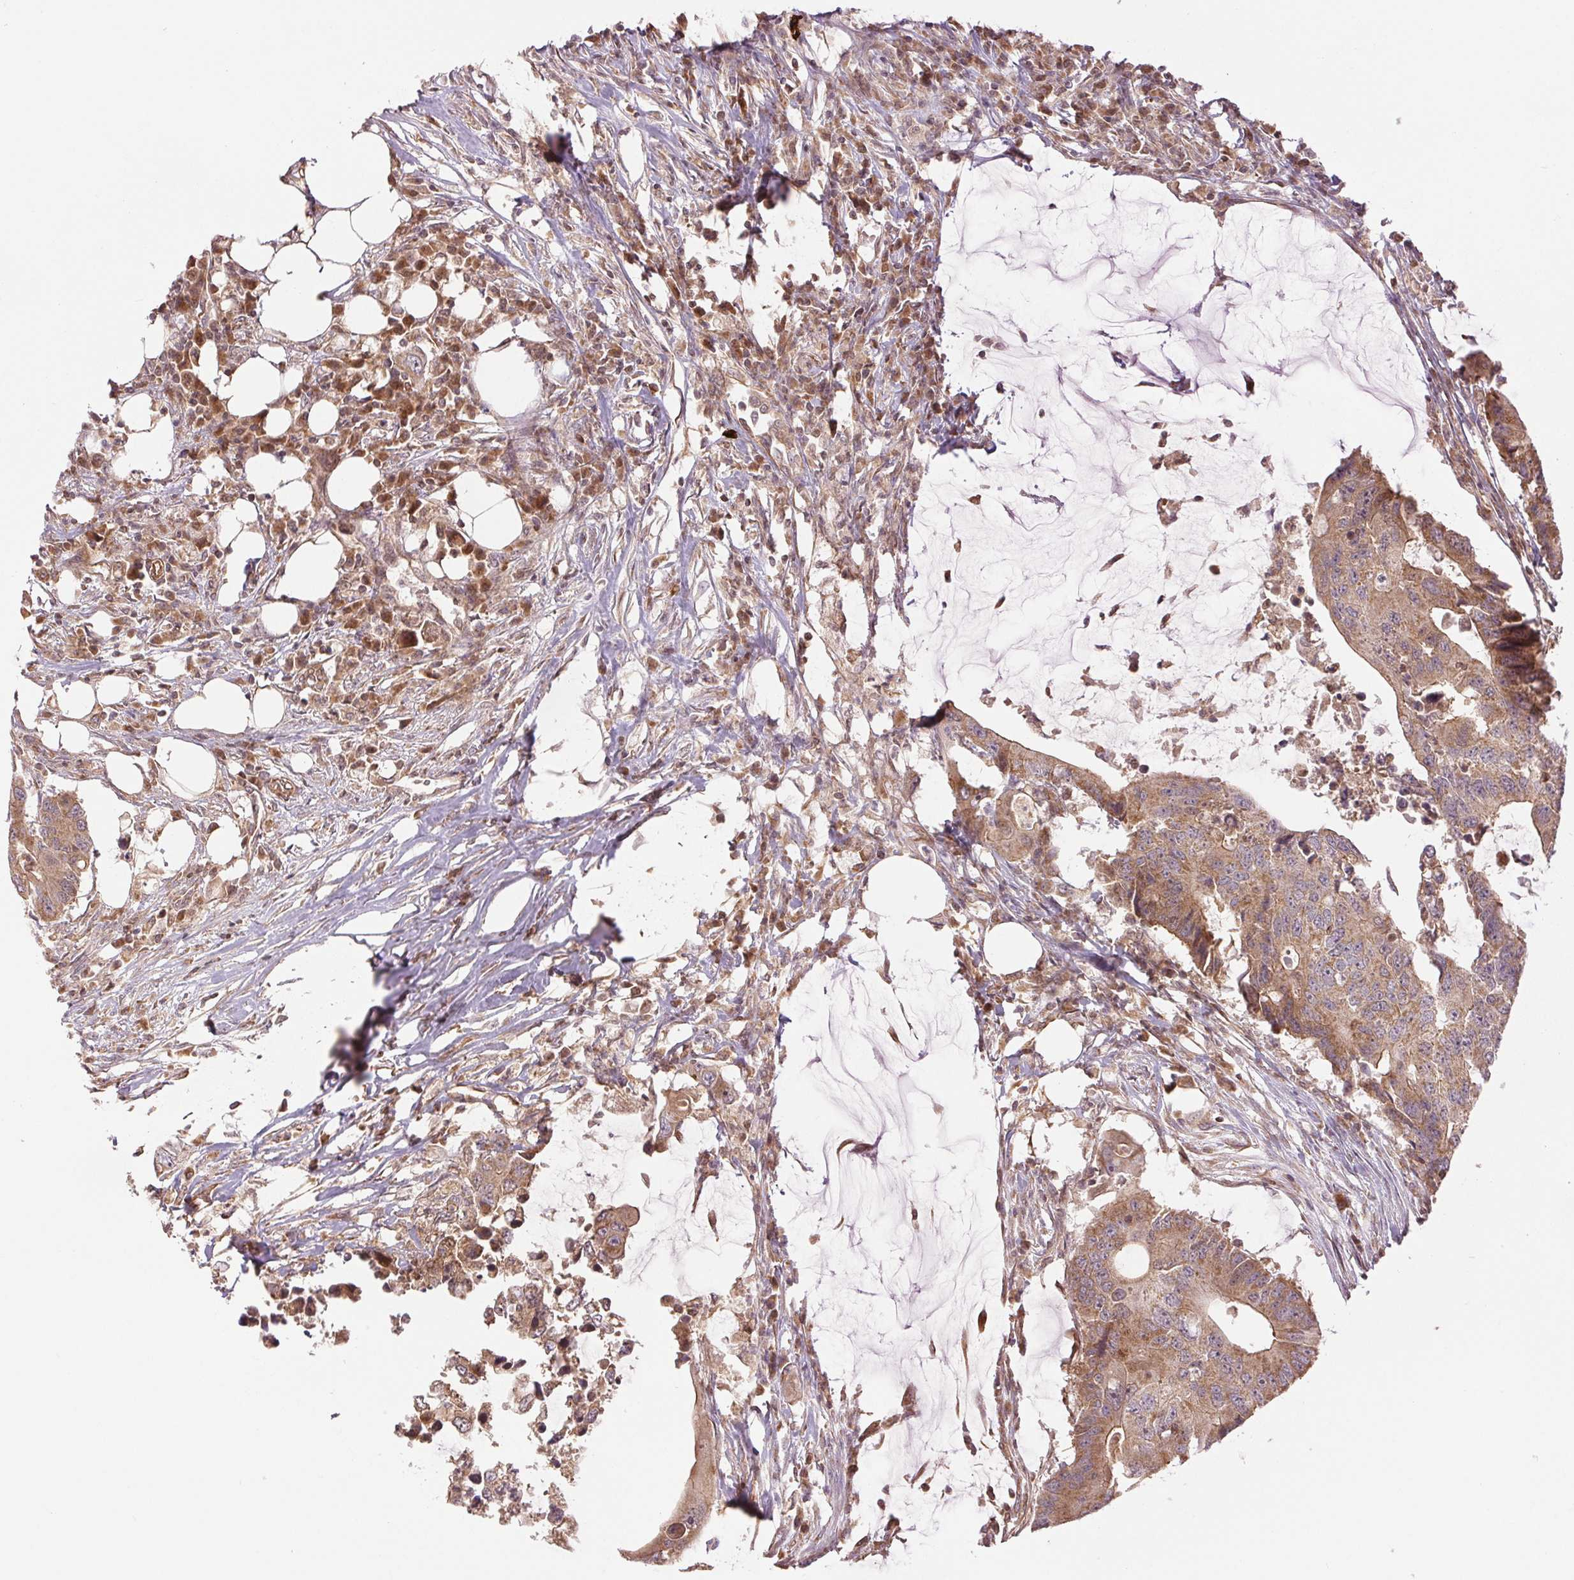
{"staining": {"intensity": "moderate", "quantity": ">75%", "location": "cytoplasmic/membranous"}, "tissue": "colorectal cancer", "cell_type": "Tumor cells", "image_type": "cancer", "snomed": [{"axis": "morphology", "description": "Adenocarcinoma, NOS"}, {"axis": "topography", "description": "Colon"}], "caption": "Protein expression analysis of colorectal cancer (adenocarcinoma) demonstrates moderate cytoplasmic/membranous positivity in approximately >75% of tumor cells. The staining is performed using DAB brown chromogen to label protein expression. The nuclei are counter-stained blue using hematoxylin.", "gene": "STARD7", "patient": {"sex": "male", "age": 71}}